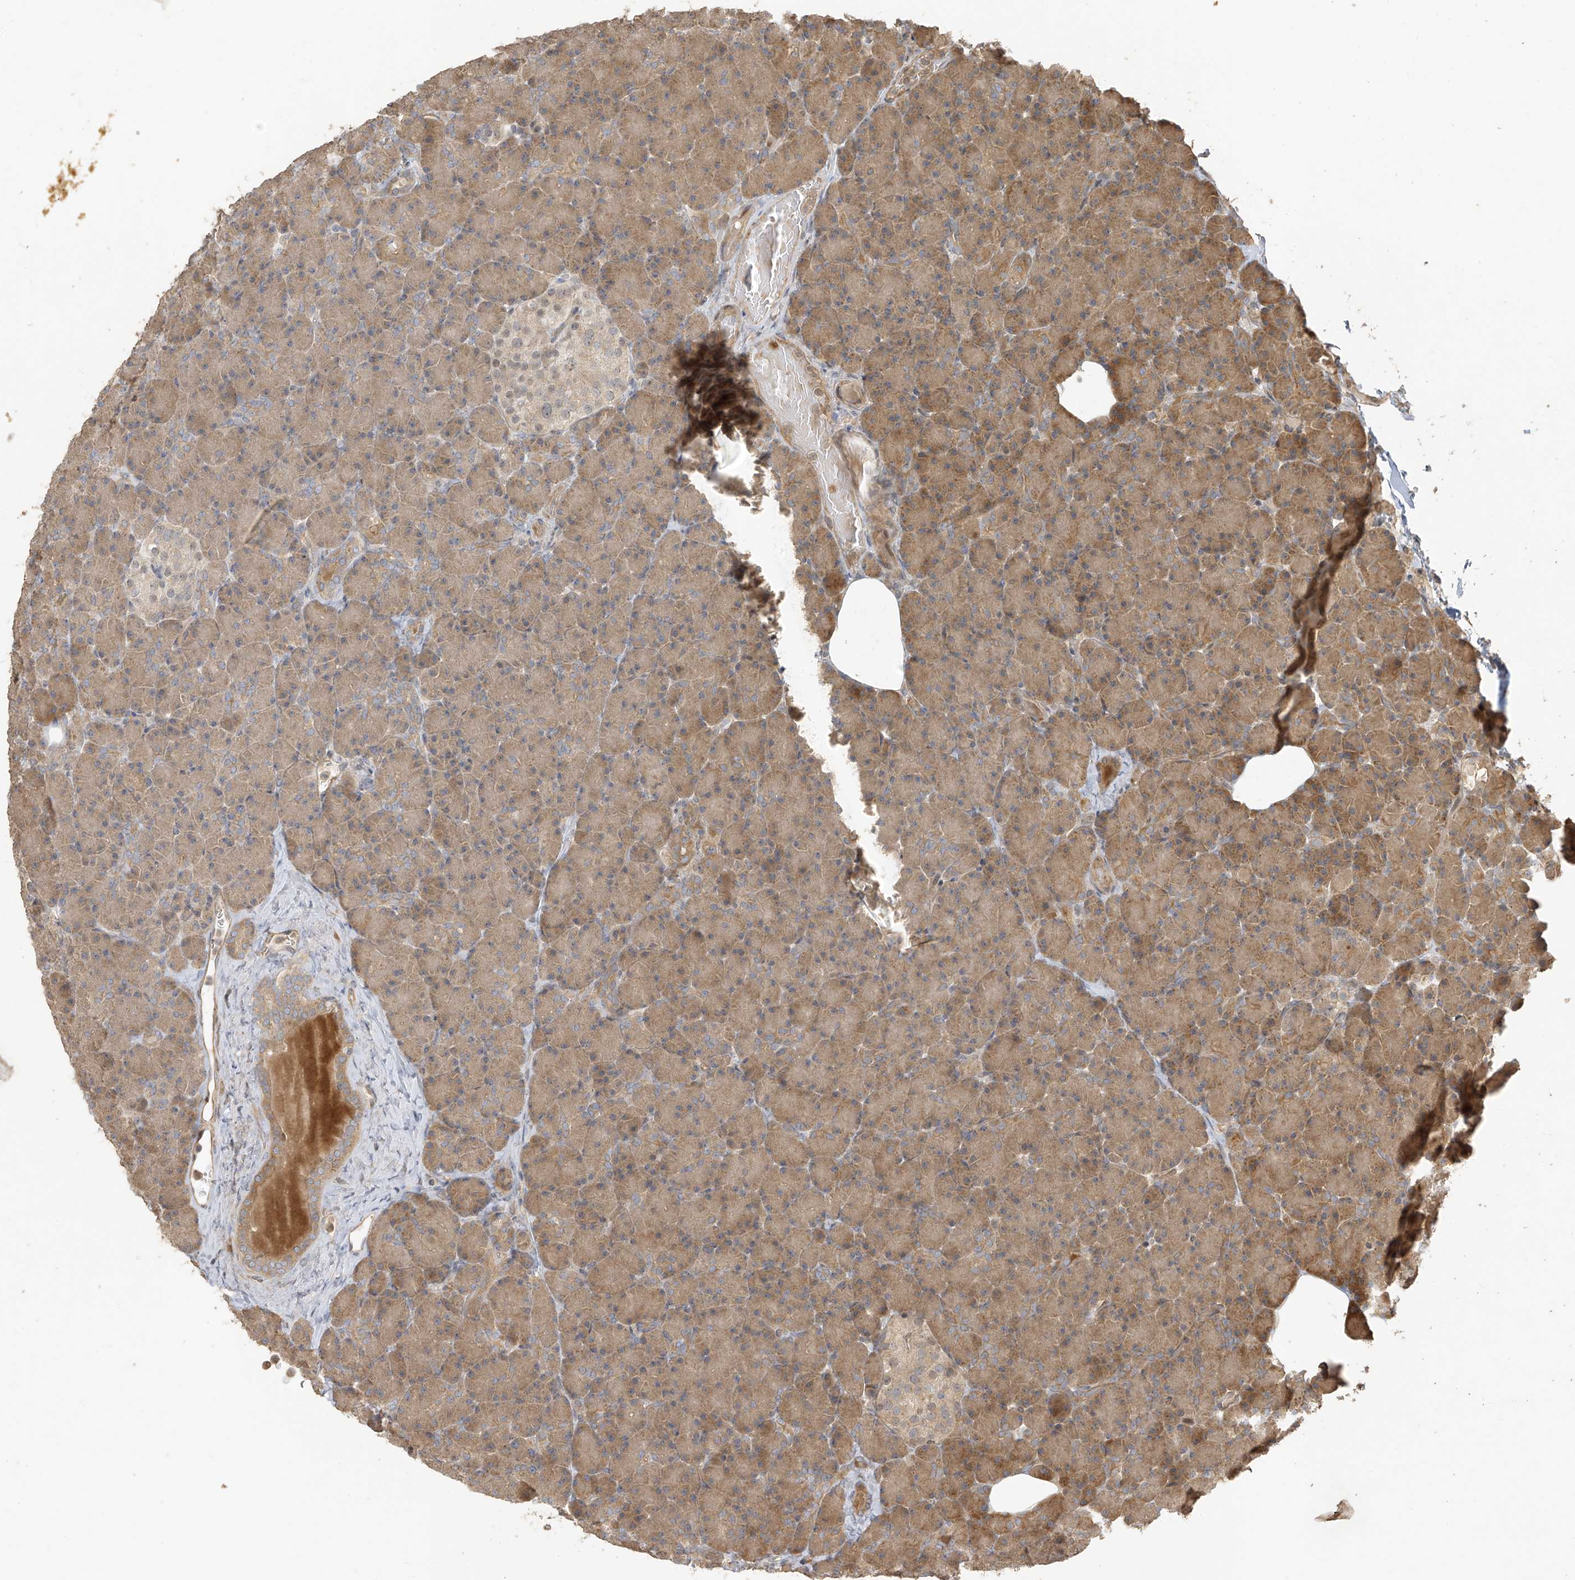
{"staining": {"intensity": "moderate", "quantity": ">75%", "location": "cytoplasmic/membranous"}, "tissue": "pancreas", "cell_type": "Exocrine glandular cells", "image_type": "normal", "snomed": [{"axis": "morphology", "description": "Normal tissue, NOS"}, {"axis": "topography", "description": "Pancreas"}], "caption": "A medium amount of moderate cytoplasmic/membranous positivity is present in about >75% of exocrine glandular cells in benign pancreas. The protein is stained brown, and the nuclei are stained in blue (DAB IHC with brightfield microscopy, high magnification).", "gene": "ZNF653", "patient": {"sex": "female", "age": 43}}